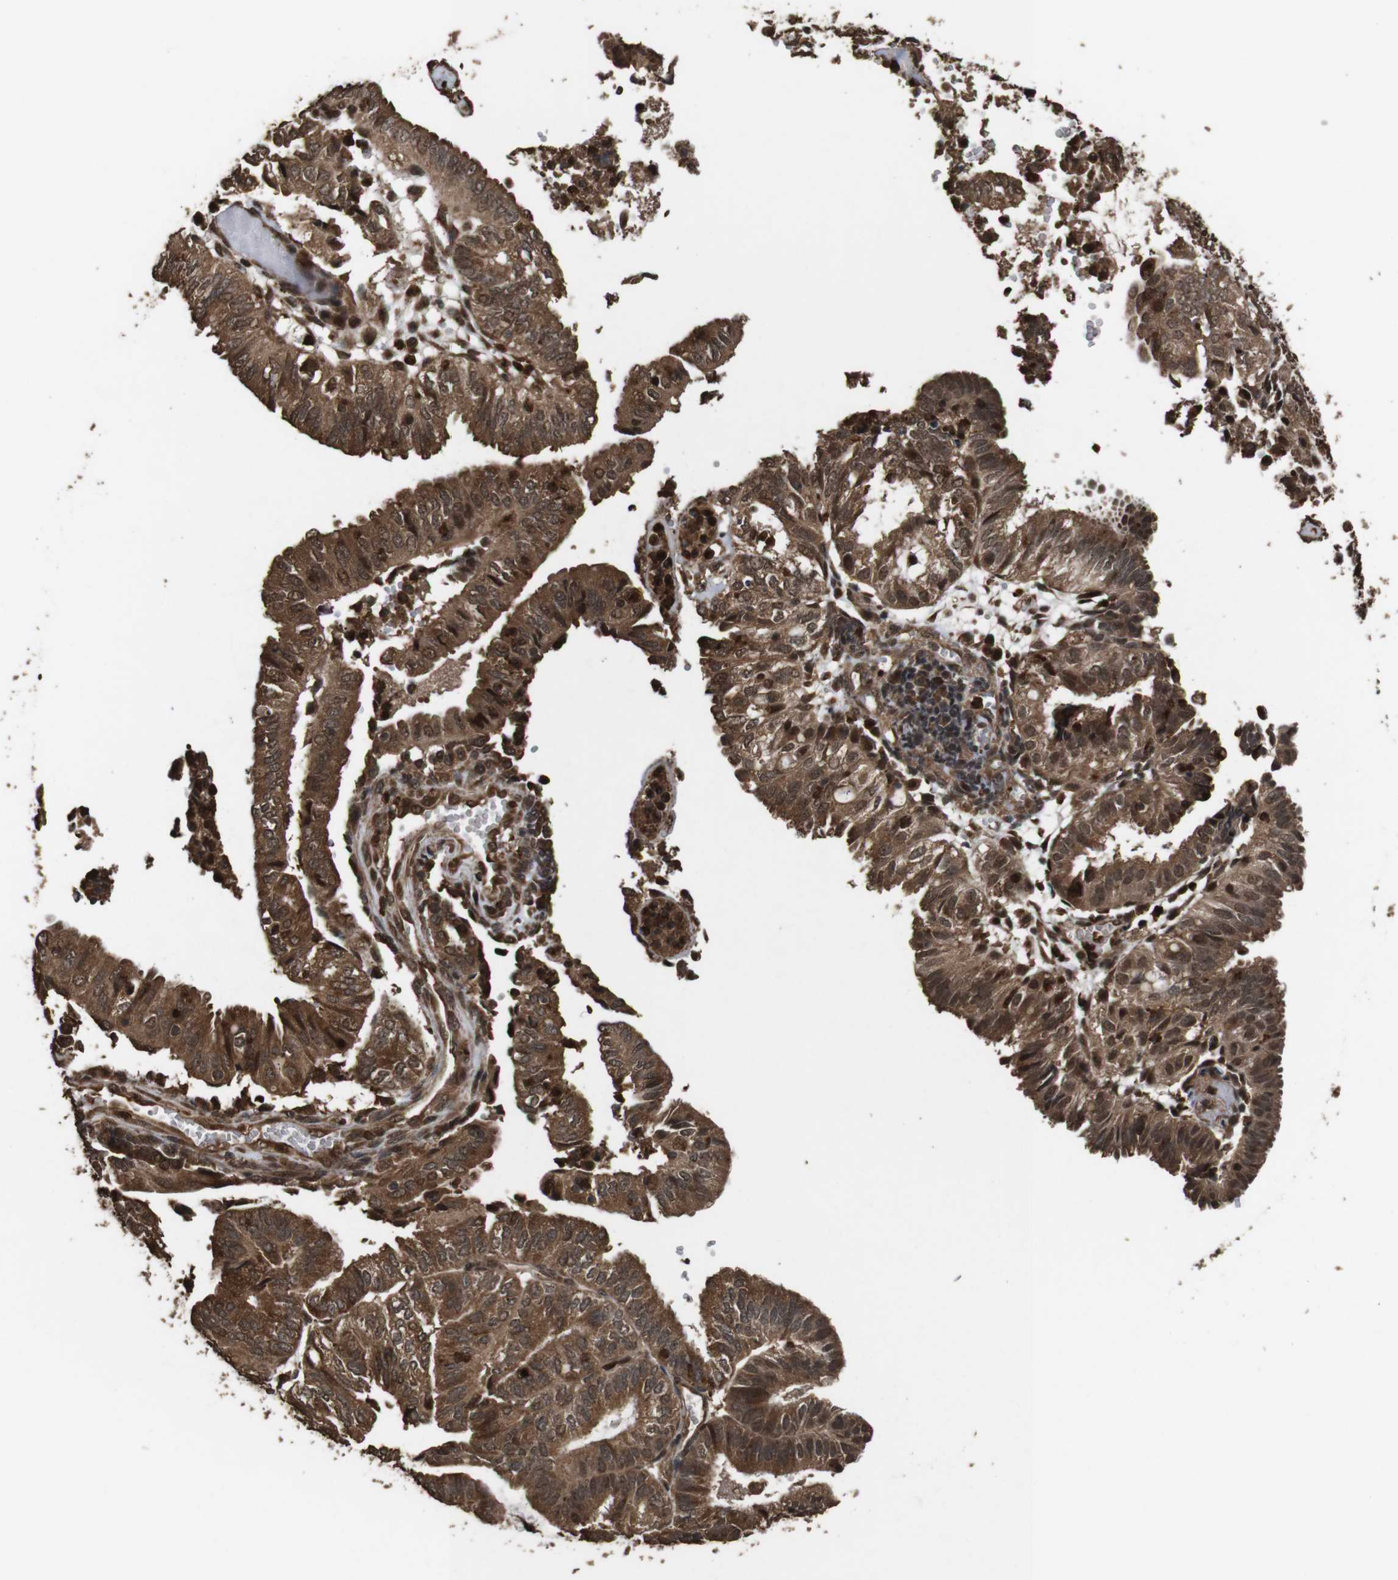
{"staining": {"intensity": "strong", "quantity": ">75%", "location": "cytoplasmic/membranous,nuclear"}, "tissue": "endometrial cancer", "cell_type": "Tumor cells", "image_type": "cancer", "snomed": [{"axis": "morphology", "description": "Adenocarcinoma, NOS"}, {"axis": "topography", "description": "Uterus"}], "caption": "The immunohistochemical stain shows strong cytoplasmic/membranous and nuclear positivity in tumor cells of endometrial cancer tissue.", "gene": "RRAS2", "patient": {"sex": "female", "age": 60}}